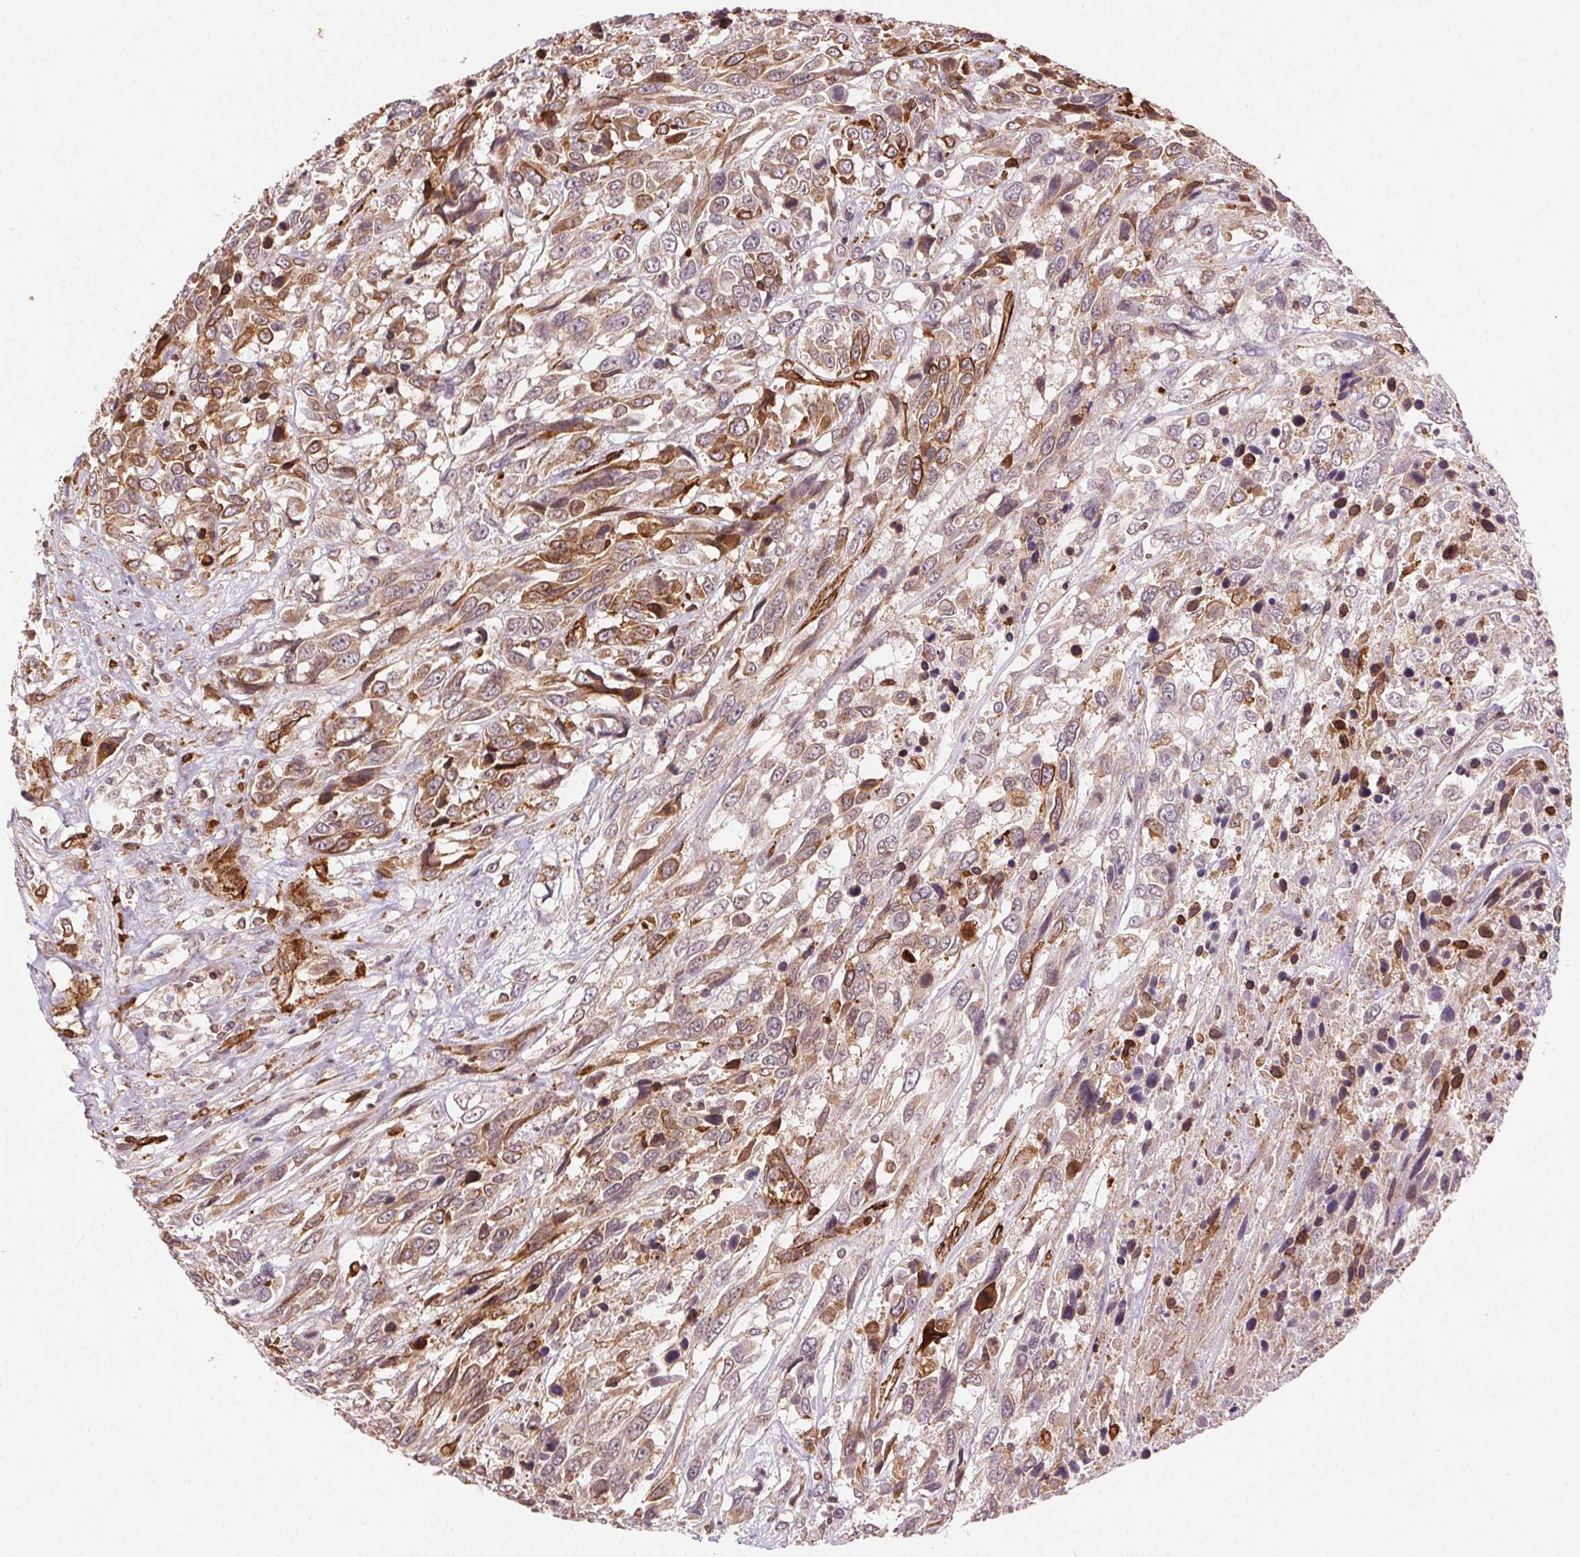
{"staining": {"intensity": "moderate", "quantity": ">75%", "location": "cytoplasmic/membranous"}, "tissue": "urothelial cancer", "cell_type": "Tumor cells", "image_type": "cancer", "snomed": [{"axis": "morphology", "description": "Urothelial carcinoma, High grade"}, {"axis": "topography", "description": "Urinary bladder"}], "caption": "The image reveals immunohistochemical staining of high-grade urothelial carcinoma. There is moderate cytoplasmic/membranous expression is appreciated in approximately >75% of tumor cells. Nuclei are stained in blue.", "gene": "RNASET2", "patient": {"sex": "female", "age": 70}}